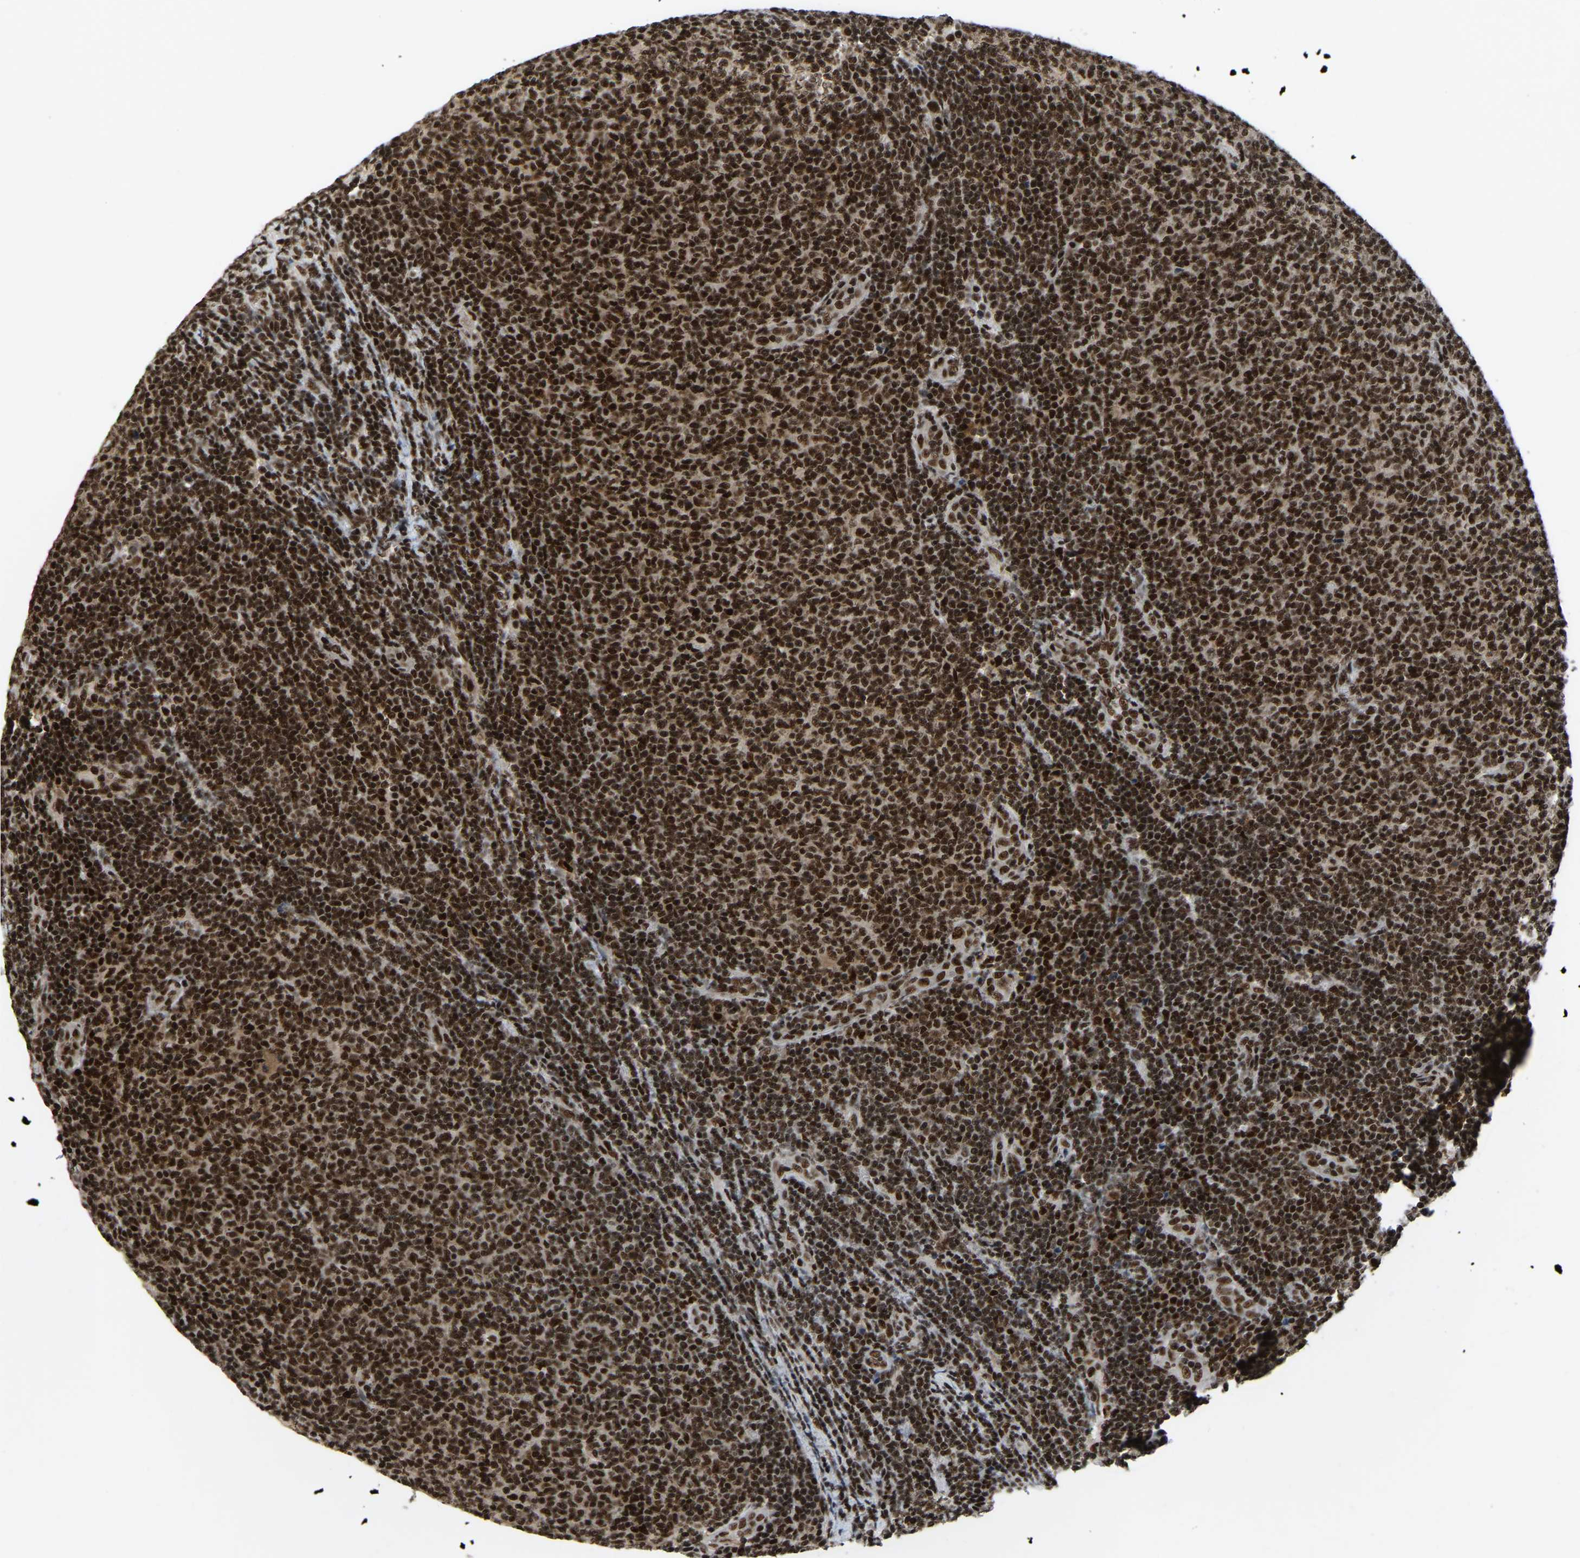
{"staining": {"intensity": "strong", "quantity": ">75%", "location": "nuclear"}, "tissue": "lymphoma", "cell_type": "Tumor cells", "image_type": "cancer", "snomed": [{"axis": "morphology", "description": "Malignant lymphoma, non-Hodgkin's type, Low grade"}, {"axis": "topography", "description": "Lymph node"}], "caption": "Immunohistochemical staining of malignant lymphoma, non-Hodgkin's type (low-grade) exhibits strong nuclear protein expression in approximately >75% of tumor cells.", "gene": "TBL1XR1", "patient": {"sex": "male", "age": 66}}